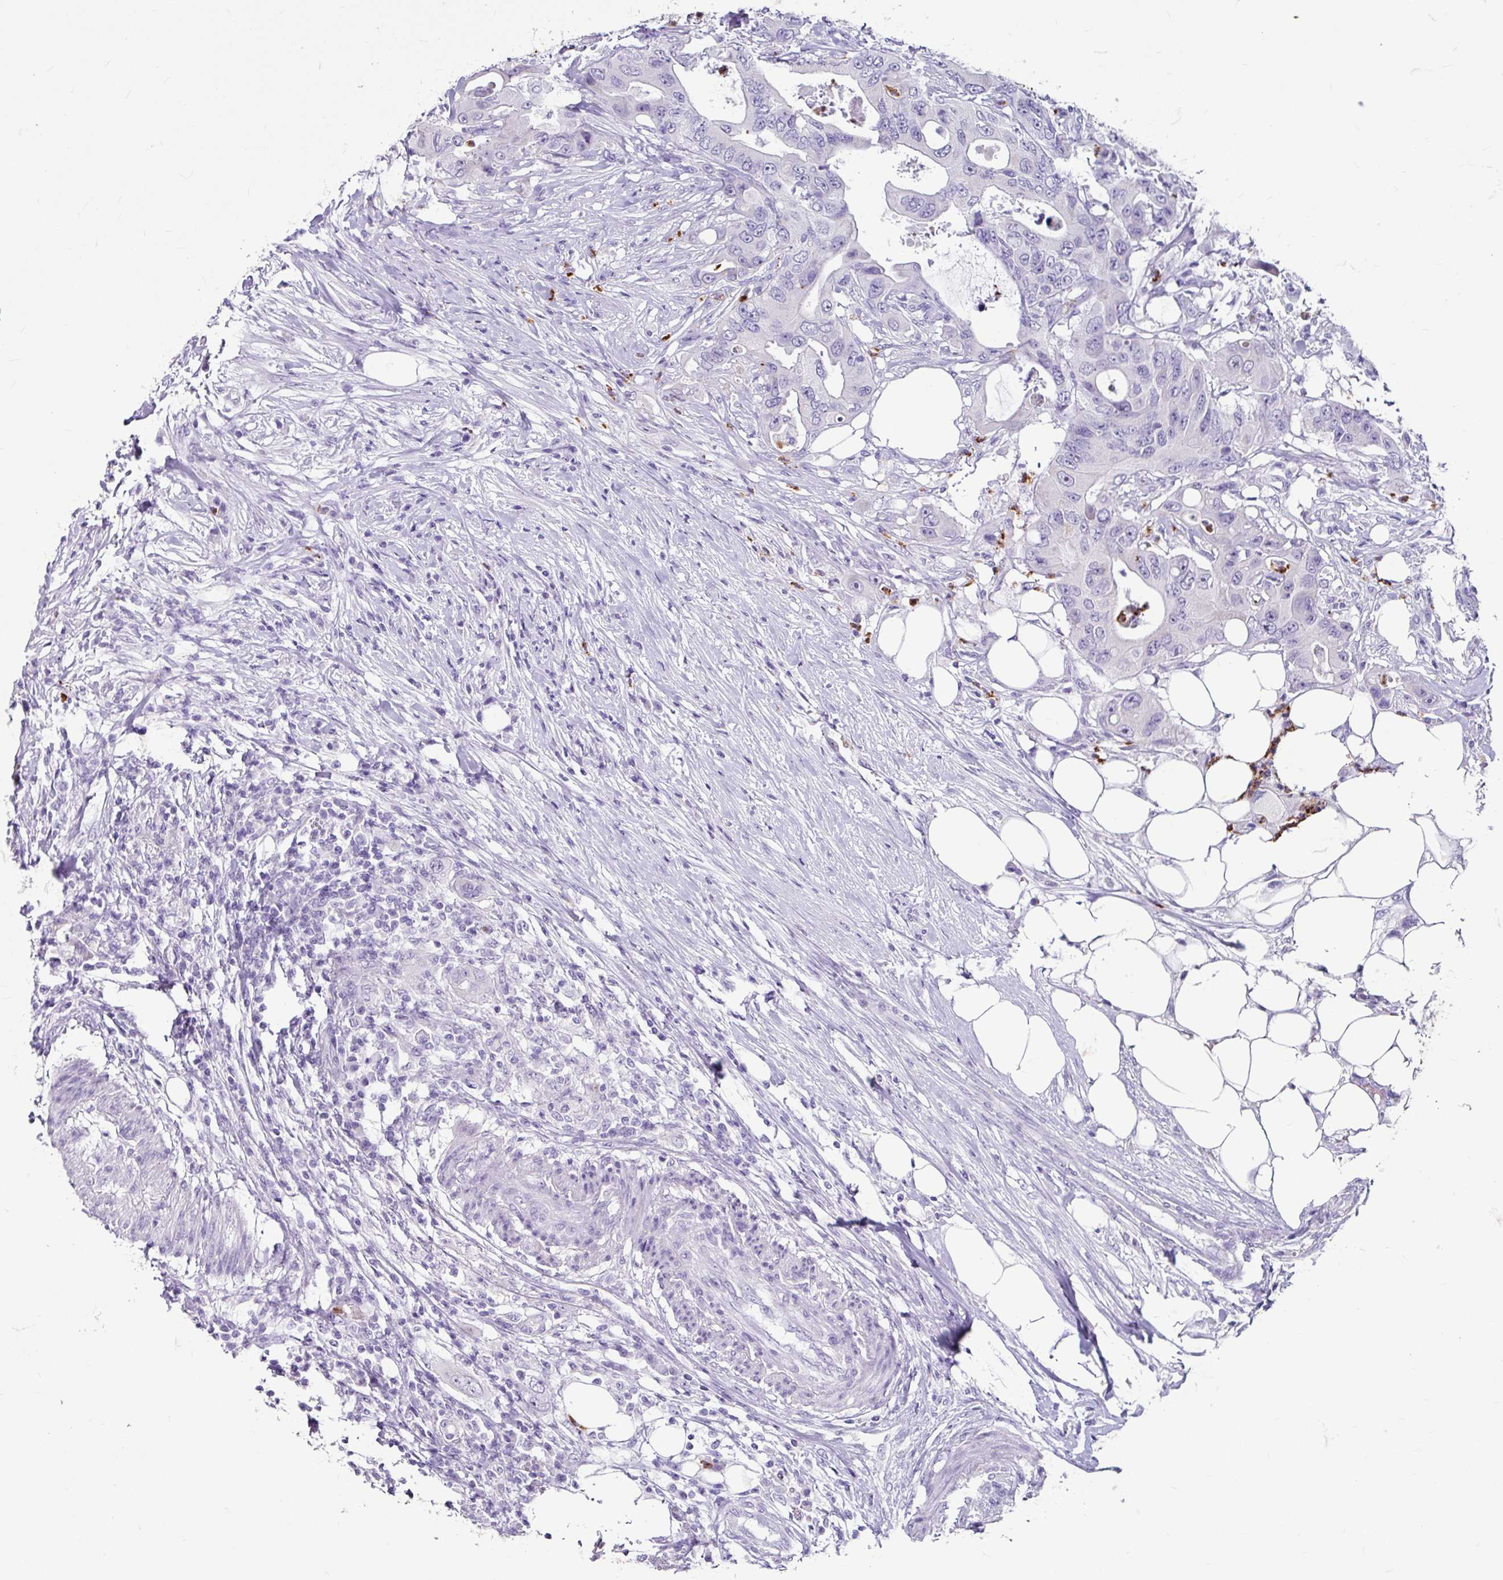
{"staining": {"intensity": "negative", "quantity": "none", "location": "none"}, "tissue": "colorectal cancer", "cell_type": "Tumor cells", "image_type": "cancer", "snomed": [{"axis": "morphology", "description": "Adenocarcinoma, NOS"}, {"axis": "topography", "description": "Colon"}], "caption": "Tumor cells are negative for protein expression in human adenocarcinoma (colorectal).", "gene": "ANKRD1", "patient": {"sex": "male", "age": 71}}